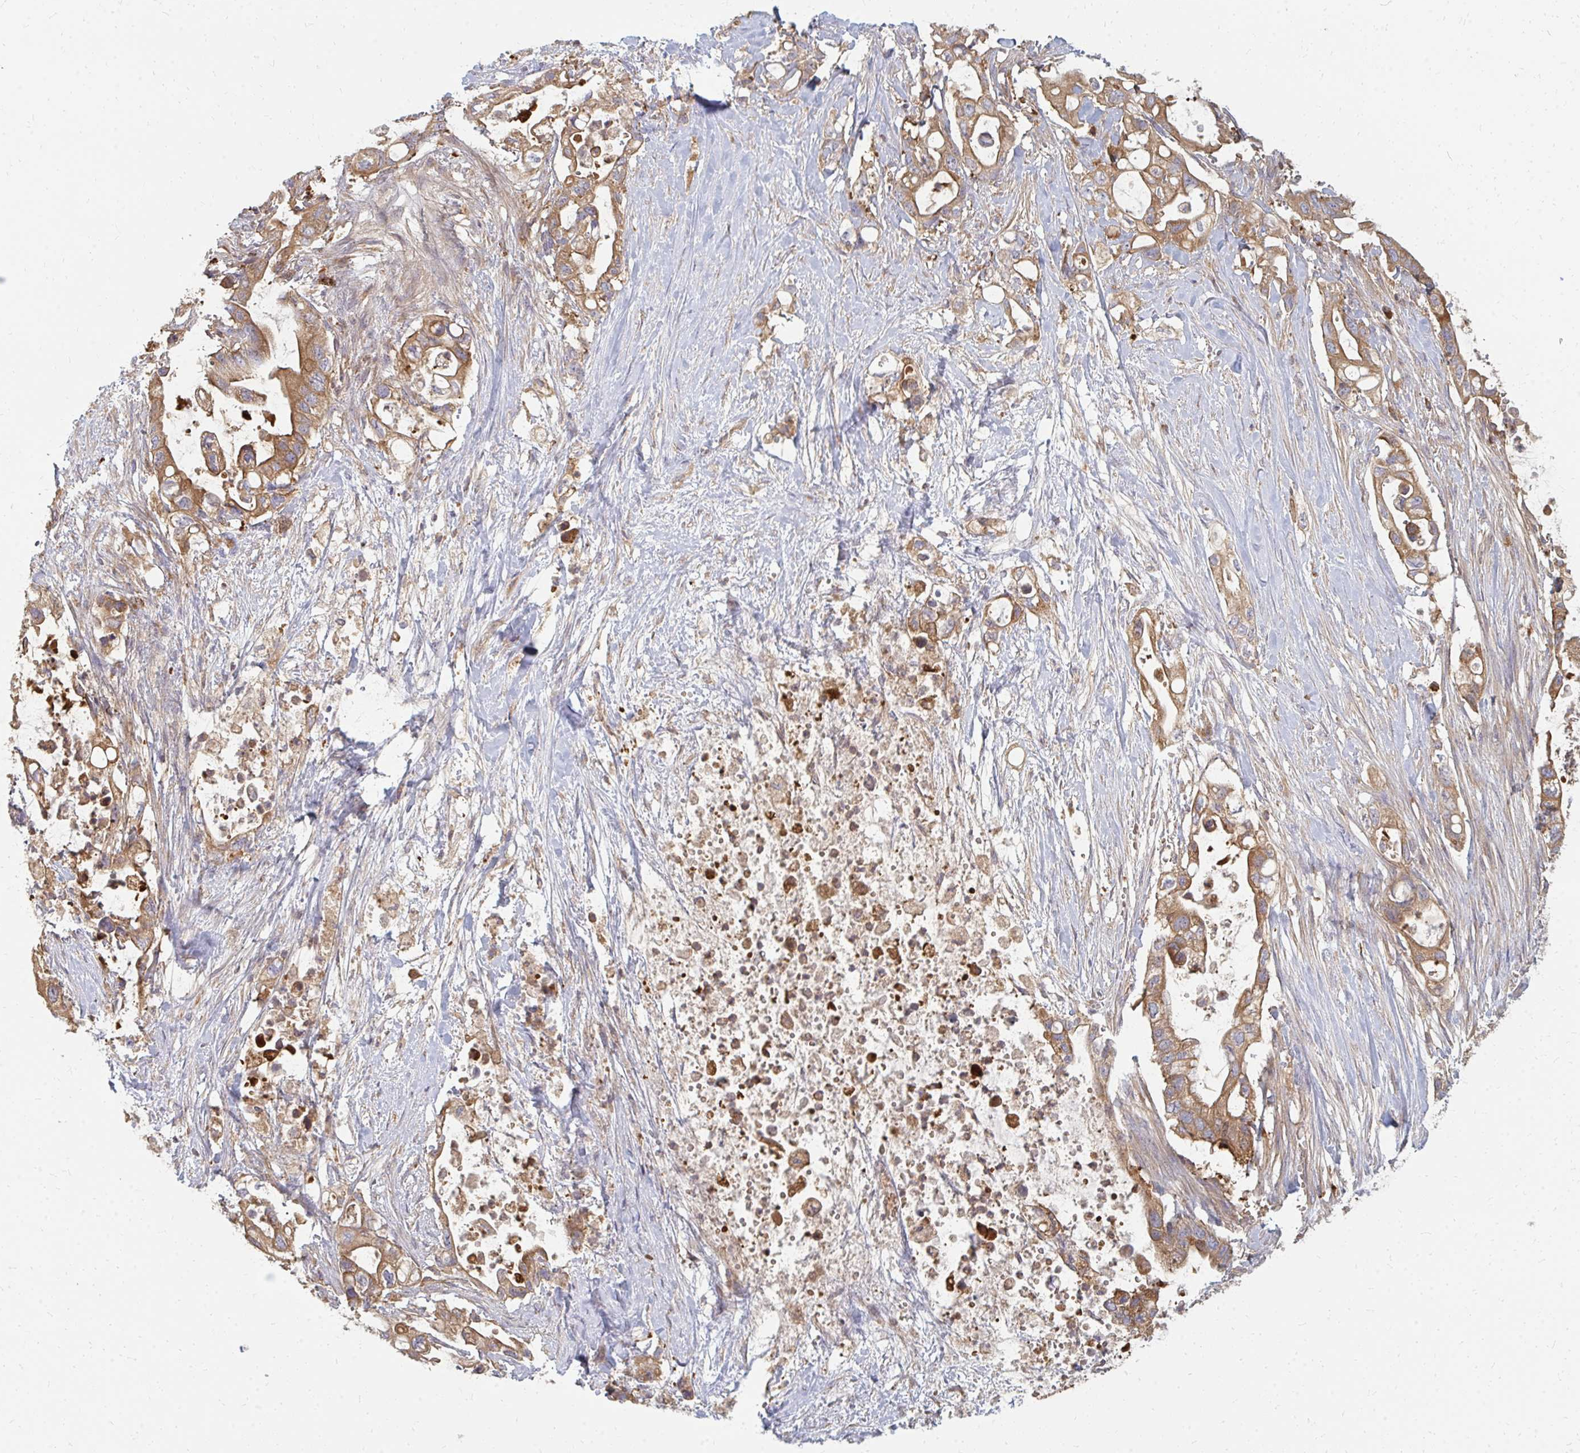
{"staining": {"intensity": "moderate", "quantity": ">75%", "location": "cytoplasmic/membranous"}, "tissue": "pancreatic cancer", "cell_type": "Tumor cells", "image_type": "cancer", "snomed": [{"axis": "morphology", "description": "Adenocarcinoma, NOS"}, {"axis": "topography", "description": "Pancreas"}], "caption": "Pancreatic cancer (adenocarcinoma) stained with a brown dye reveals moderate cytoplasmic/membranous positive expression in about >75% of tumor cells.", "gene": "ZNF285", "patient": {"sex": "female", "age": 72}}